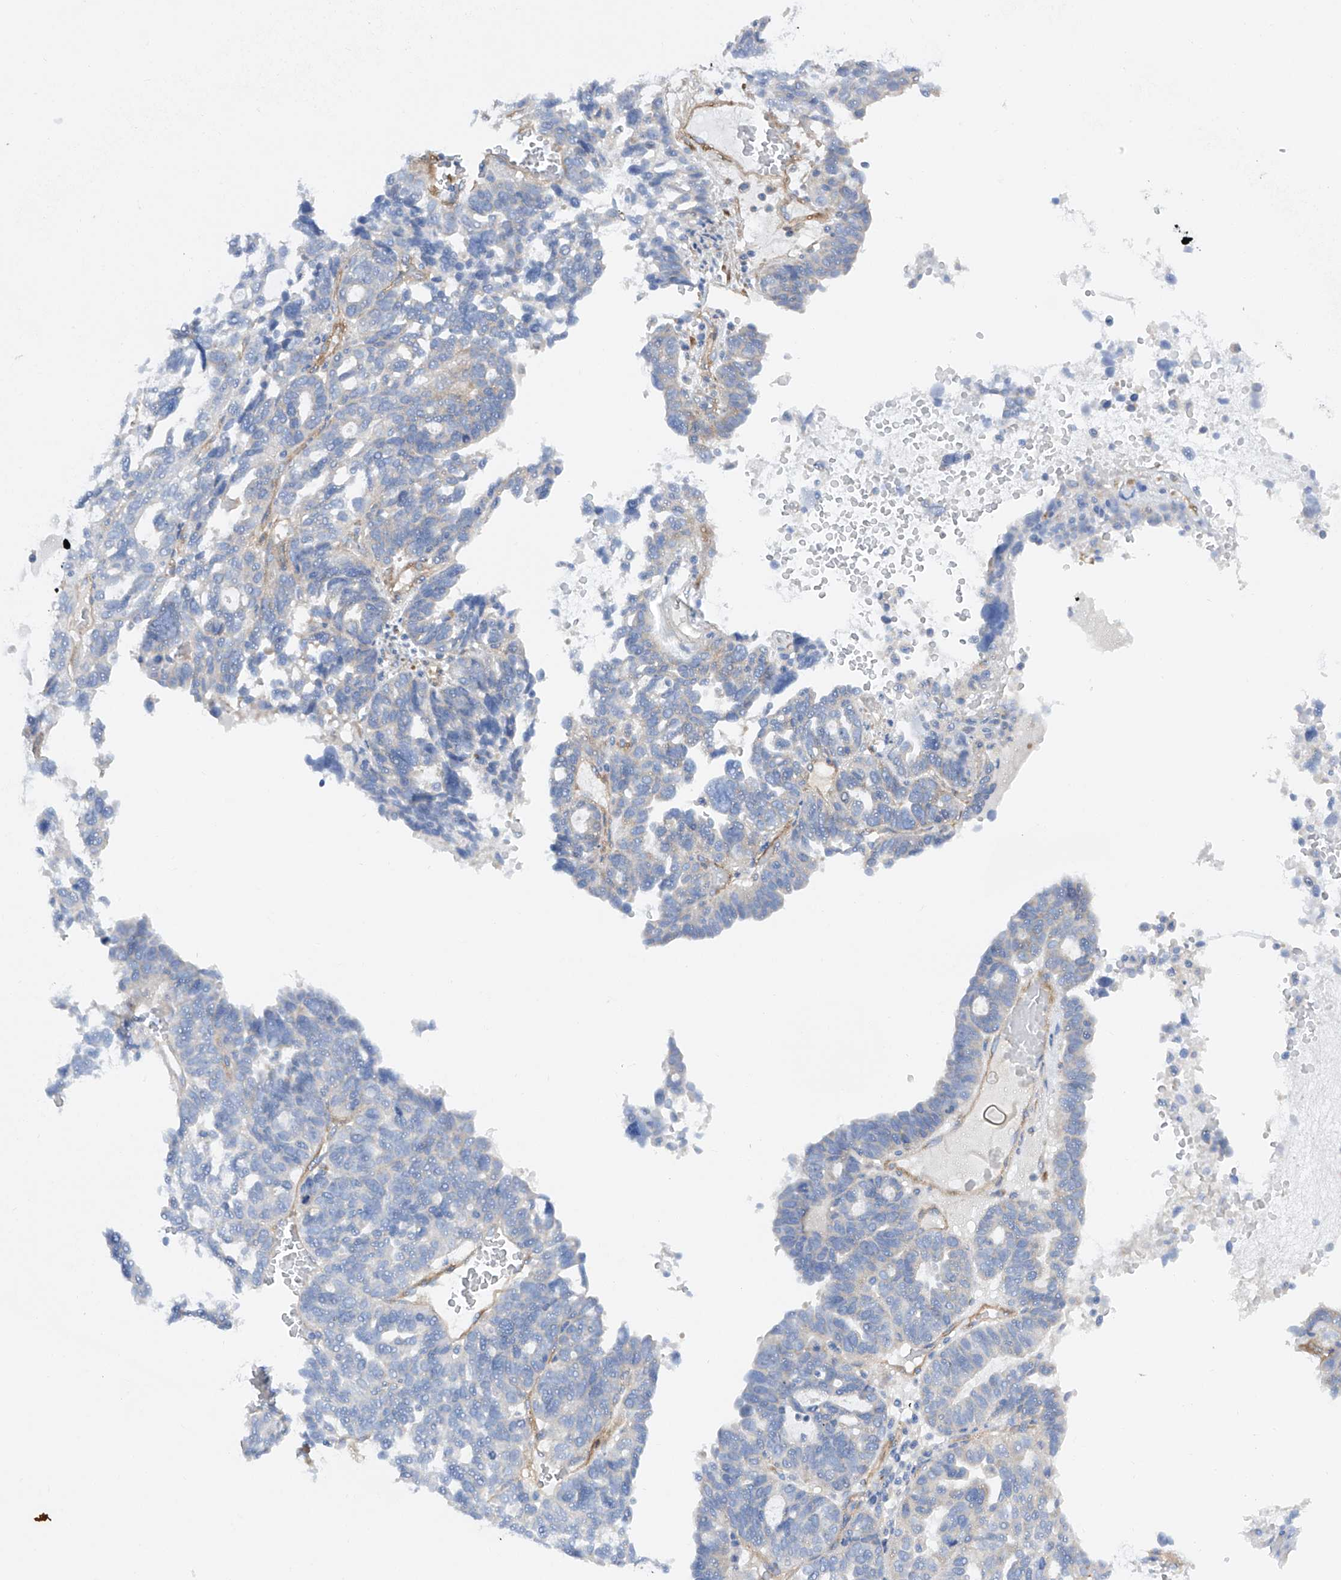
{"staining": {"intensity": "negative", "quantity": "none", "location": "none"}, "tissue": "ovarian cancer", "cell_type": "Tumor cells", "image_type": "cancer", "snomed": [{"axis": "morphology", "description": "Cystadenocarcinoma, serous, NOS"}, {"axis": "topography", "description": "Ovary"}], "caption": "Tumor cells are negative for brown protein staining in serous cystadenocarcinoma (ovarian).", "gene": "LCA5", "patient": {"sex": "female", "age": 59}}